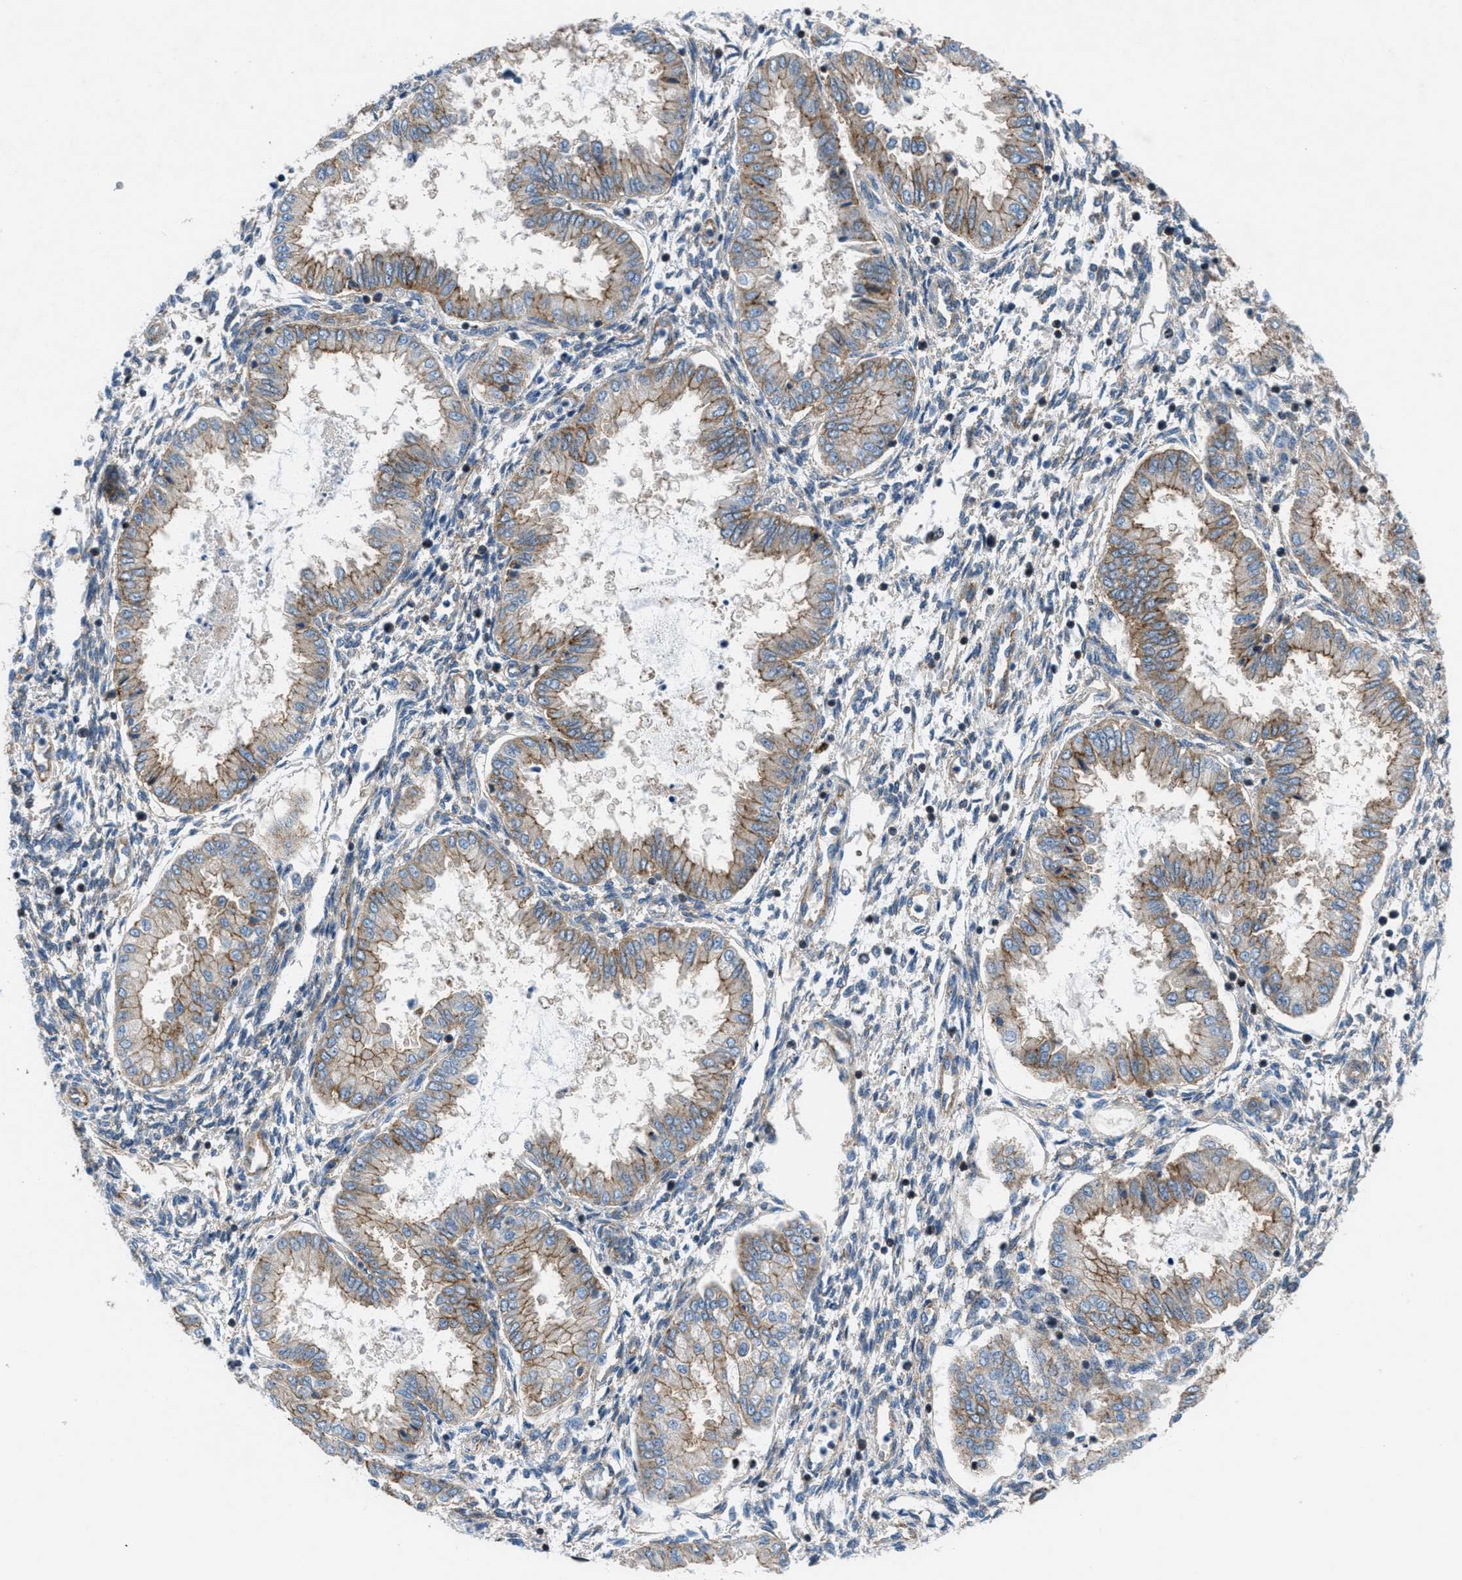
{"staining": {"intensity": "negative", "quantity": "none", "location": "none"}, "tissue": "endometrium", "cell_type": "Cells in endometrial stroma", "image_type": "normal", "snomed": [{"axis": "morphology", "description": "Normal tissue, NOS"}, {"axis": "topography", "description": "Endometrium"}], "caption": "High magnification brightfield microscopy of unremarkable endometrium stained with DAB (3,3'-diaminobenzidine) (brown) and counterstained with hematoxylin (blue): cells in endometrial stroma show no significant expression.", "gene": "MFSD13A", "patient": {"sex": "female", "age": 33}}